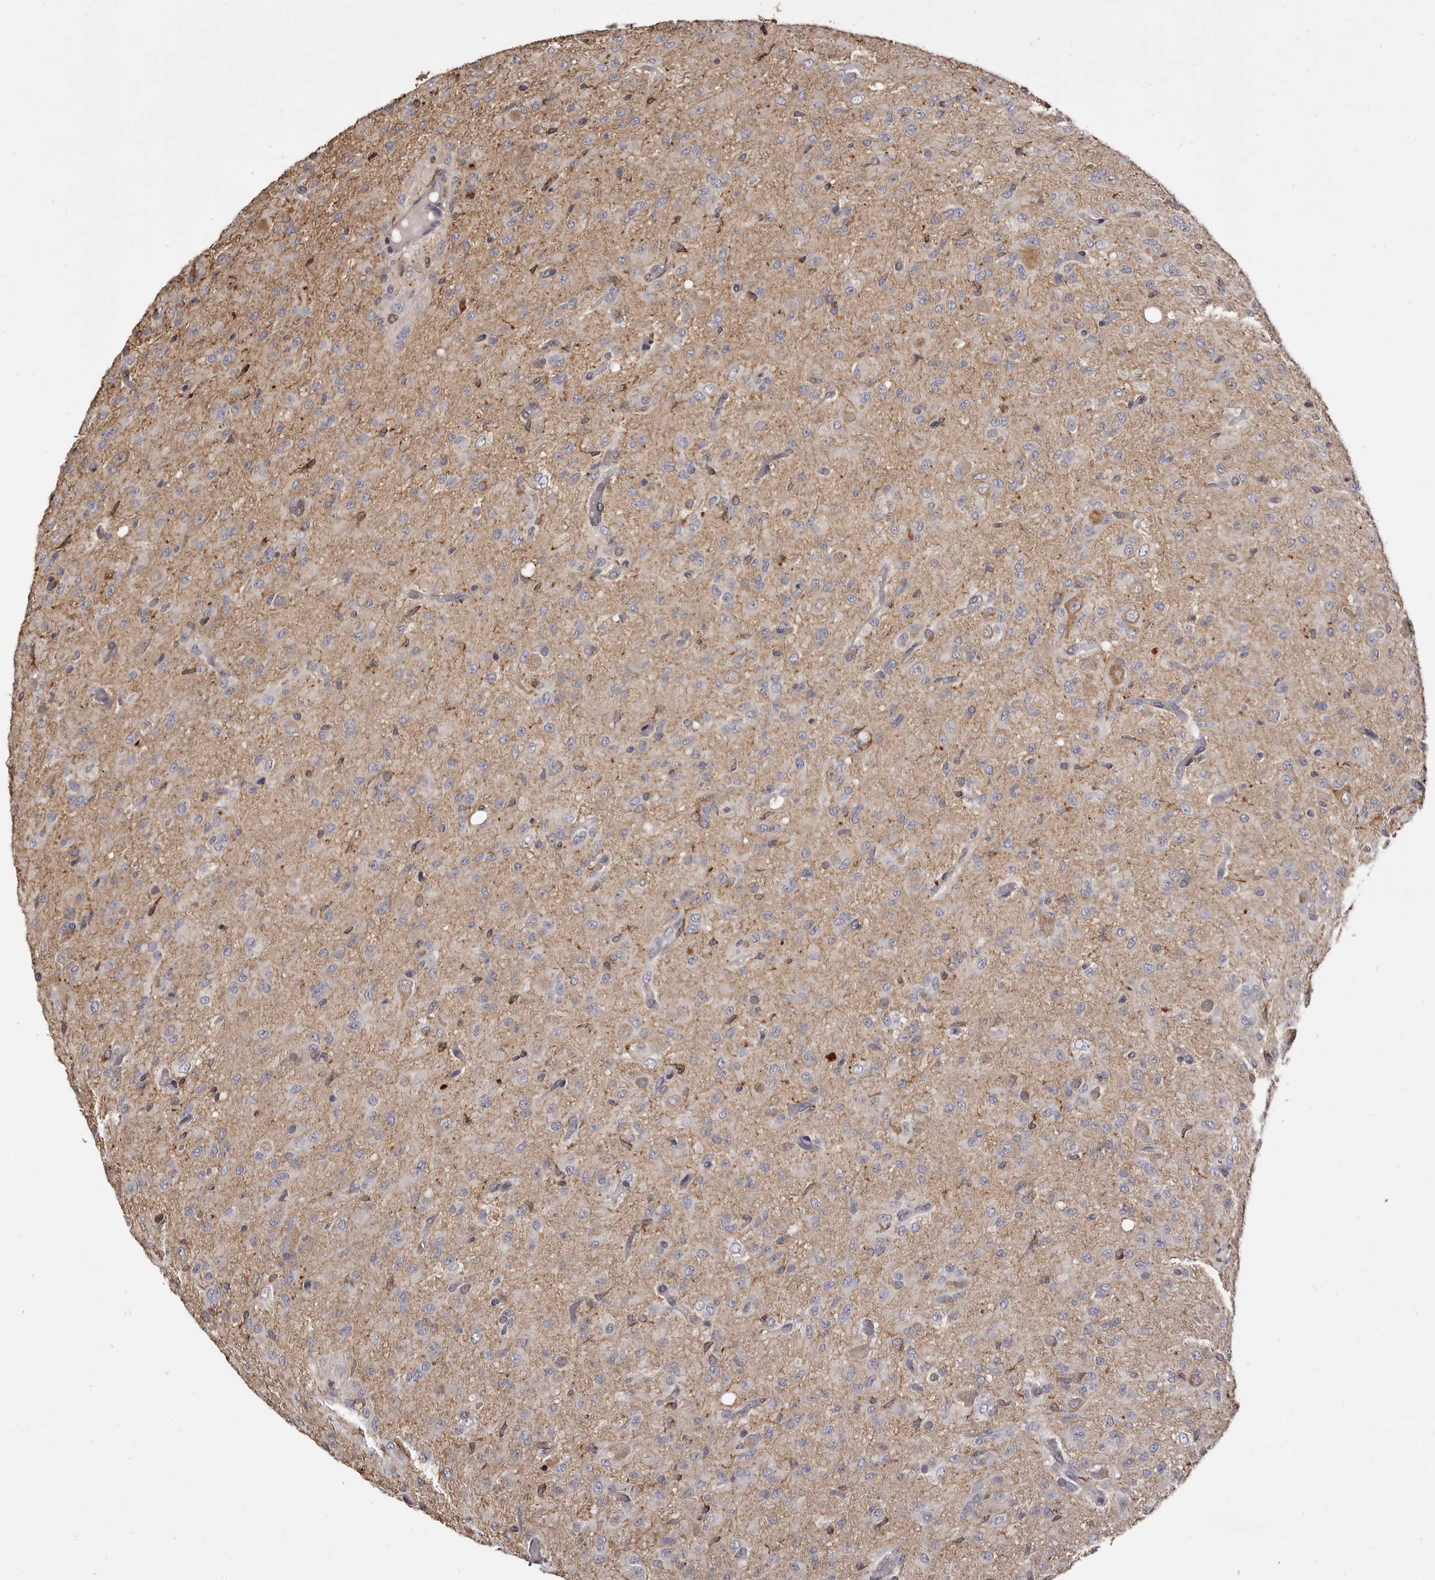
{"staining": {"intensity": "weak", "quantity": "<25%", "location": "cytoplasmic/membranous"}, "tissue": "glioma", "cell_type": "Tumor cells", "image_type": "cancer", "snomed": [{"axis": "morphology", "description": "Glioma, malignant, High grade"}, {"axis": "topography", "description": "Brain"}], "caption": "An image of glioma stained for a protein displays no brown staining in tumor cells.", "gene": "TNNI1", "patient": {"sex": "female", "age": 59}}